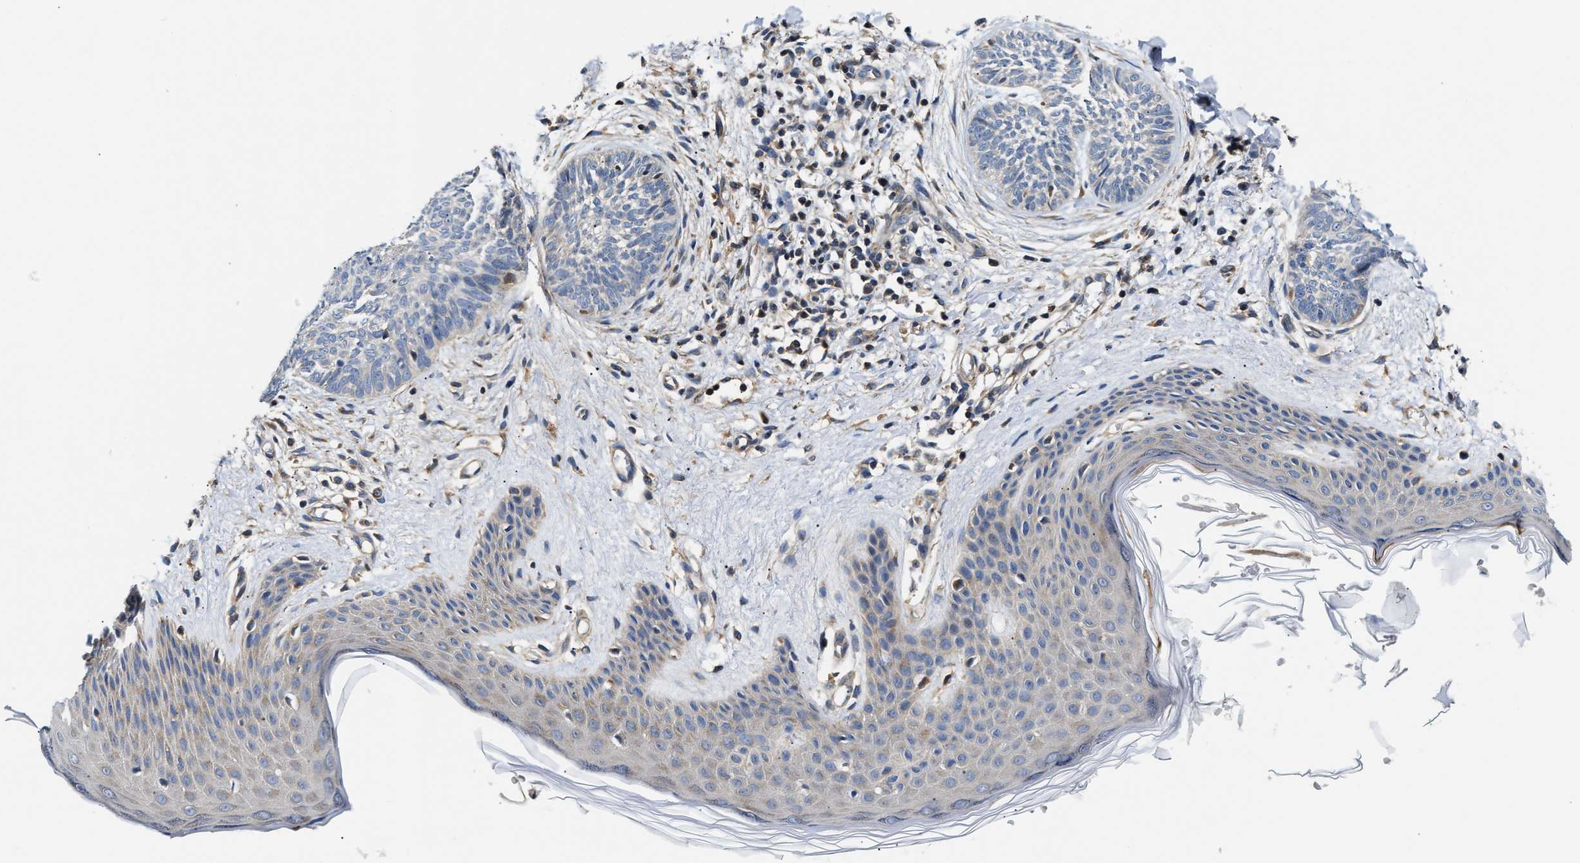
{"staining": {"intensity": "negative", "quantity": "none", "location": "none"}, "tissue": "skin cancer", "cell_type": "Tumor cells", "image_type": "cancer", "snomed": [{"axis": "morphology", "description": "Basal cell carcinoma"}, {"axis": "topography", "description": "Skin"}], "caption": "The photomicrograph shows no staining of tumor cells in basal cell carcinoma (skin).", "gene": "TEX2", "patient": {"sex": "female", "age": 59}}